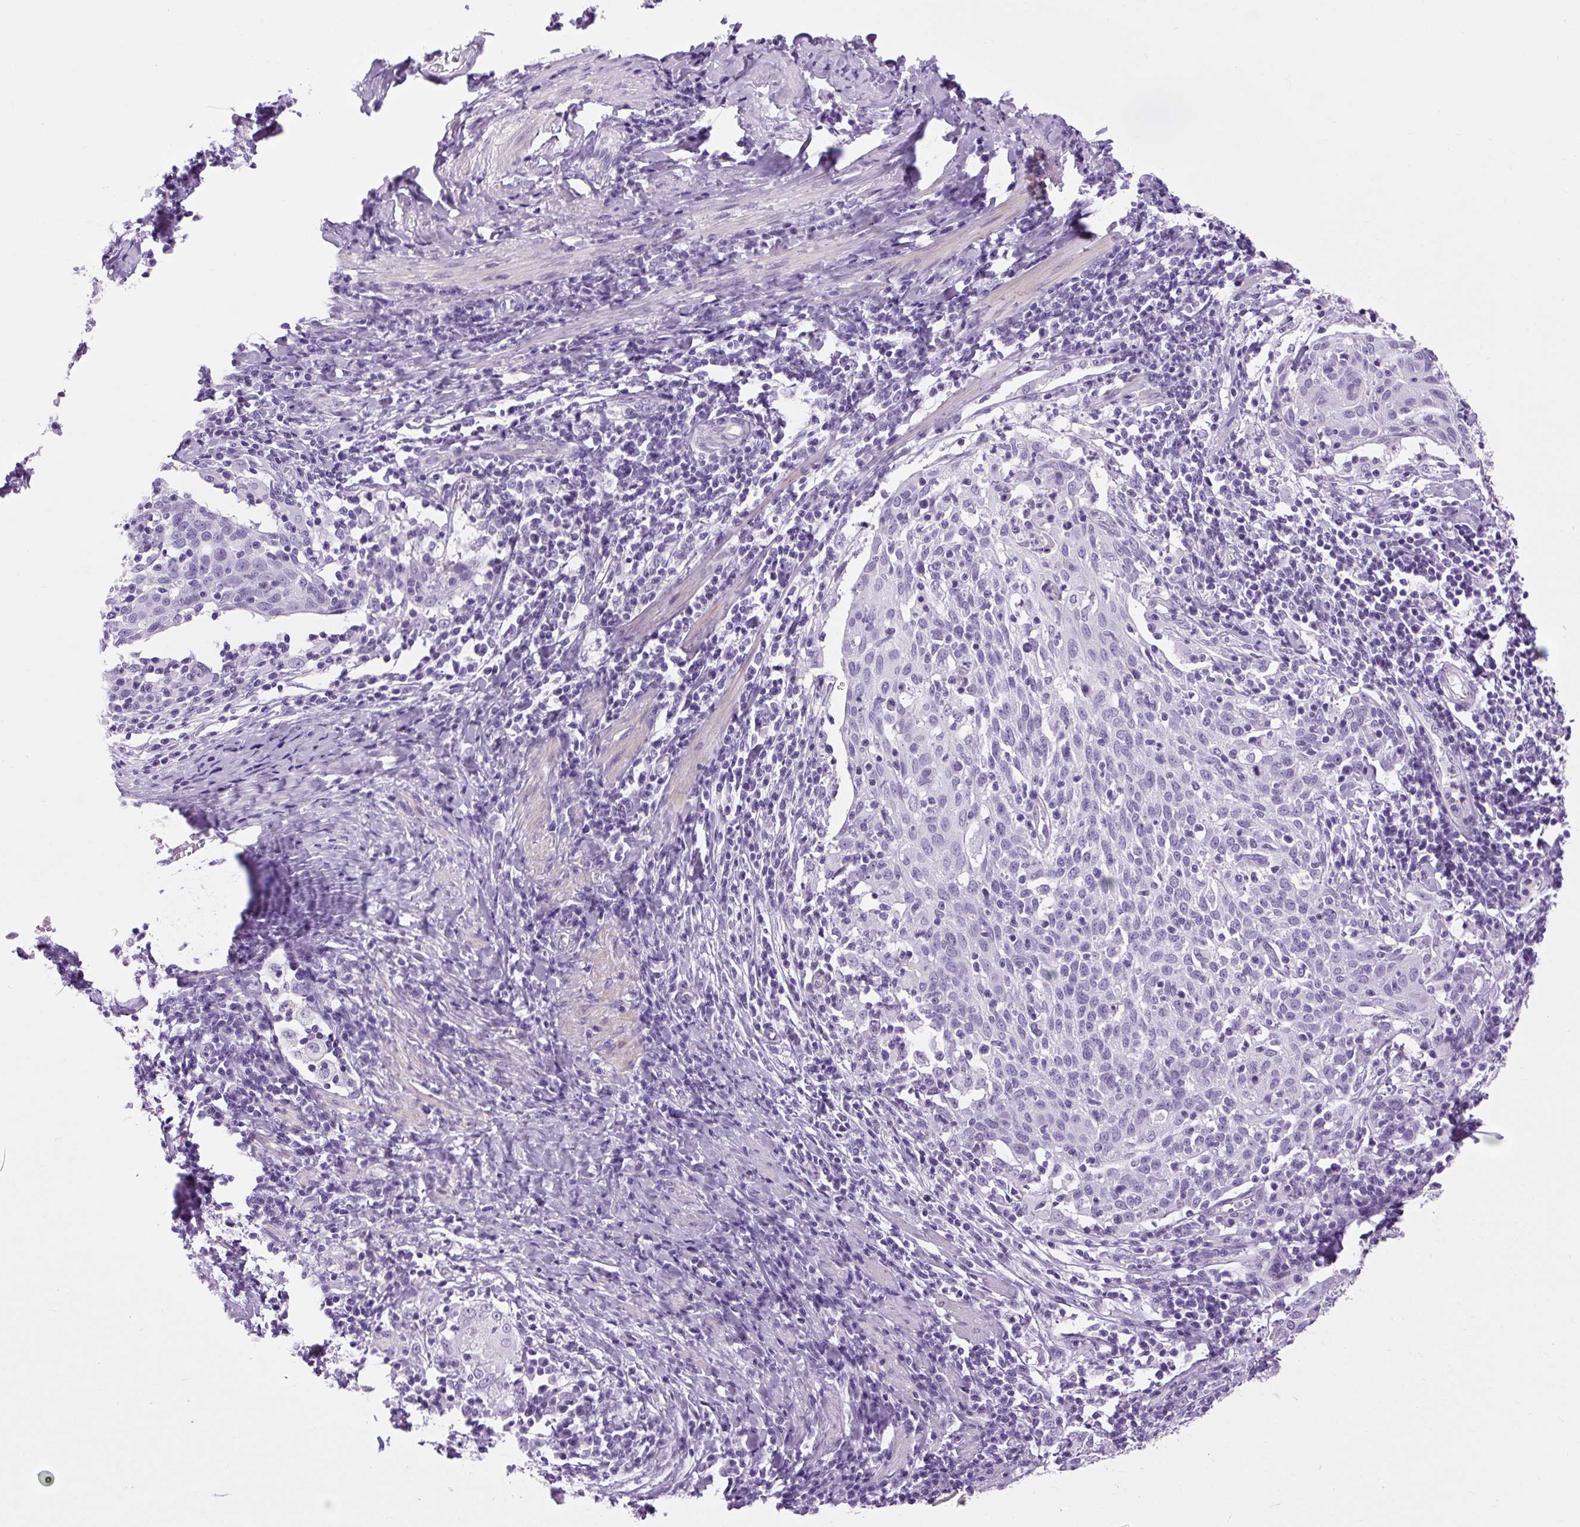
{"staining": {"intensity": "negative", "quantity": "none", "location": "none"}, "tissue": "cervical cancer", "cell_type": "Tumor cells", "image_type": "cancer", "snomed": [{"axis": "morphology", "description": "Squamous cell carcinoma, NOS"}, {"axis": "topography", "description": "Cervix"}], "caption": "IHC of cervical cancer displays no expression in tumor cells.", "gene": "OOEP", "patient": {"sex": "female", "age": 52}}